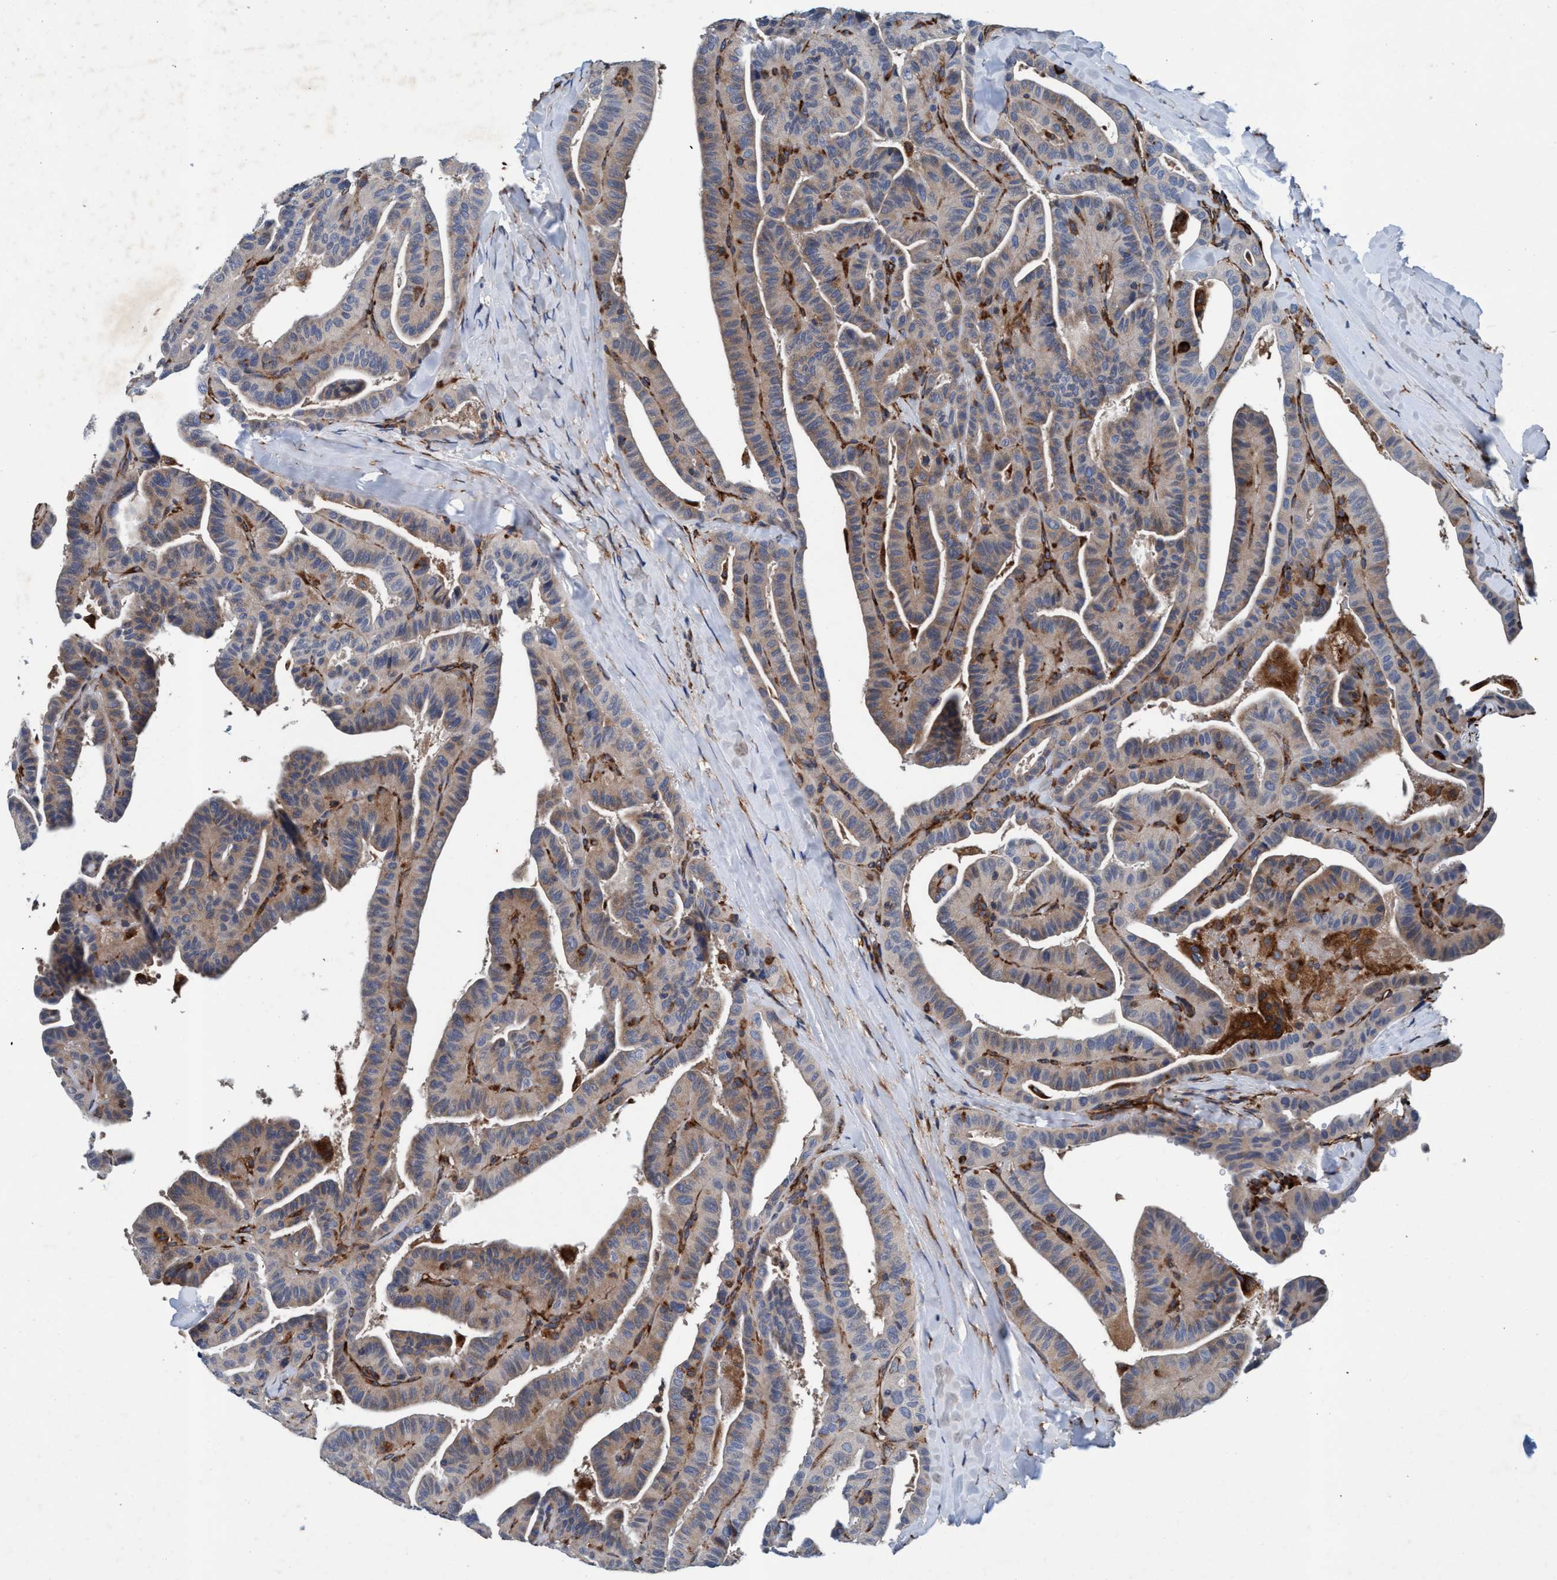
{"staining": {"intensity": "weak", "quantity": "25%-75%", "location": "cytoplasmic/membranous"}, "tissue": "thyroid cancer", "cell_type": "Tumor cells", "image_type": "cancer", "snomed": [{"axis": "morphology", "description": "Papillary adenocarcinoma, NOS"}, {"axis": "topography", "description": "Thyroid gland"}], "caption": "Immunohistochemical staining of human thyroid cancer (papillary adenocarcinoma) reveals weak cytoplasmic/membranous protein positivity in approximately 25%-75% of tumor cells.", "gene": "ENDOG", "patient": {"sex": "male", "age": 77}}